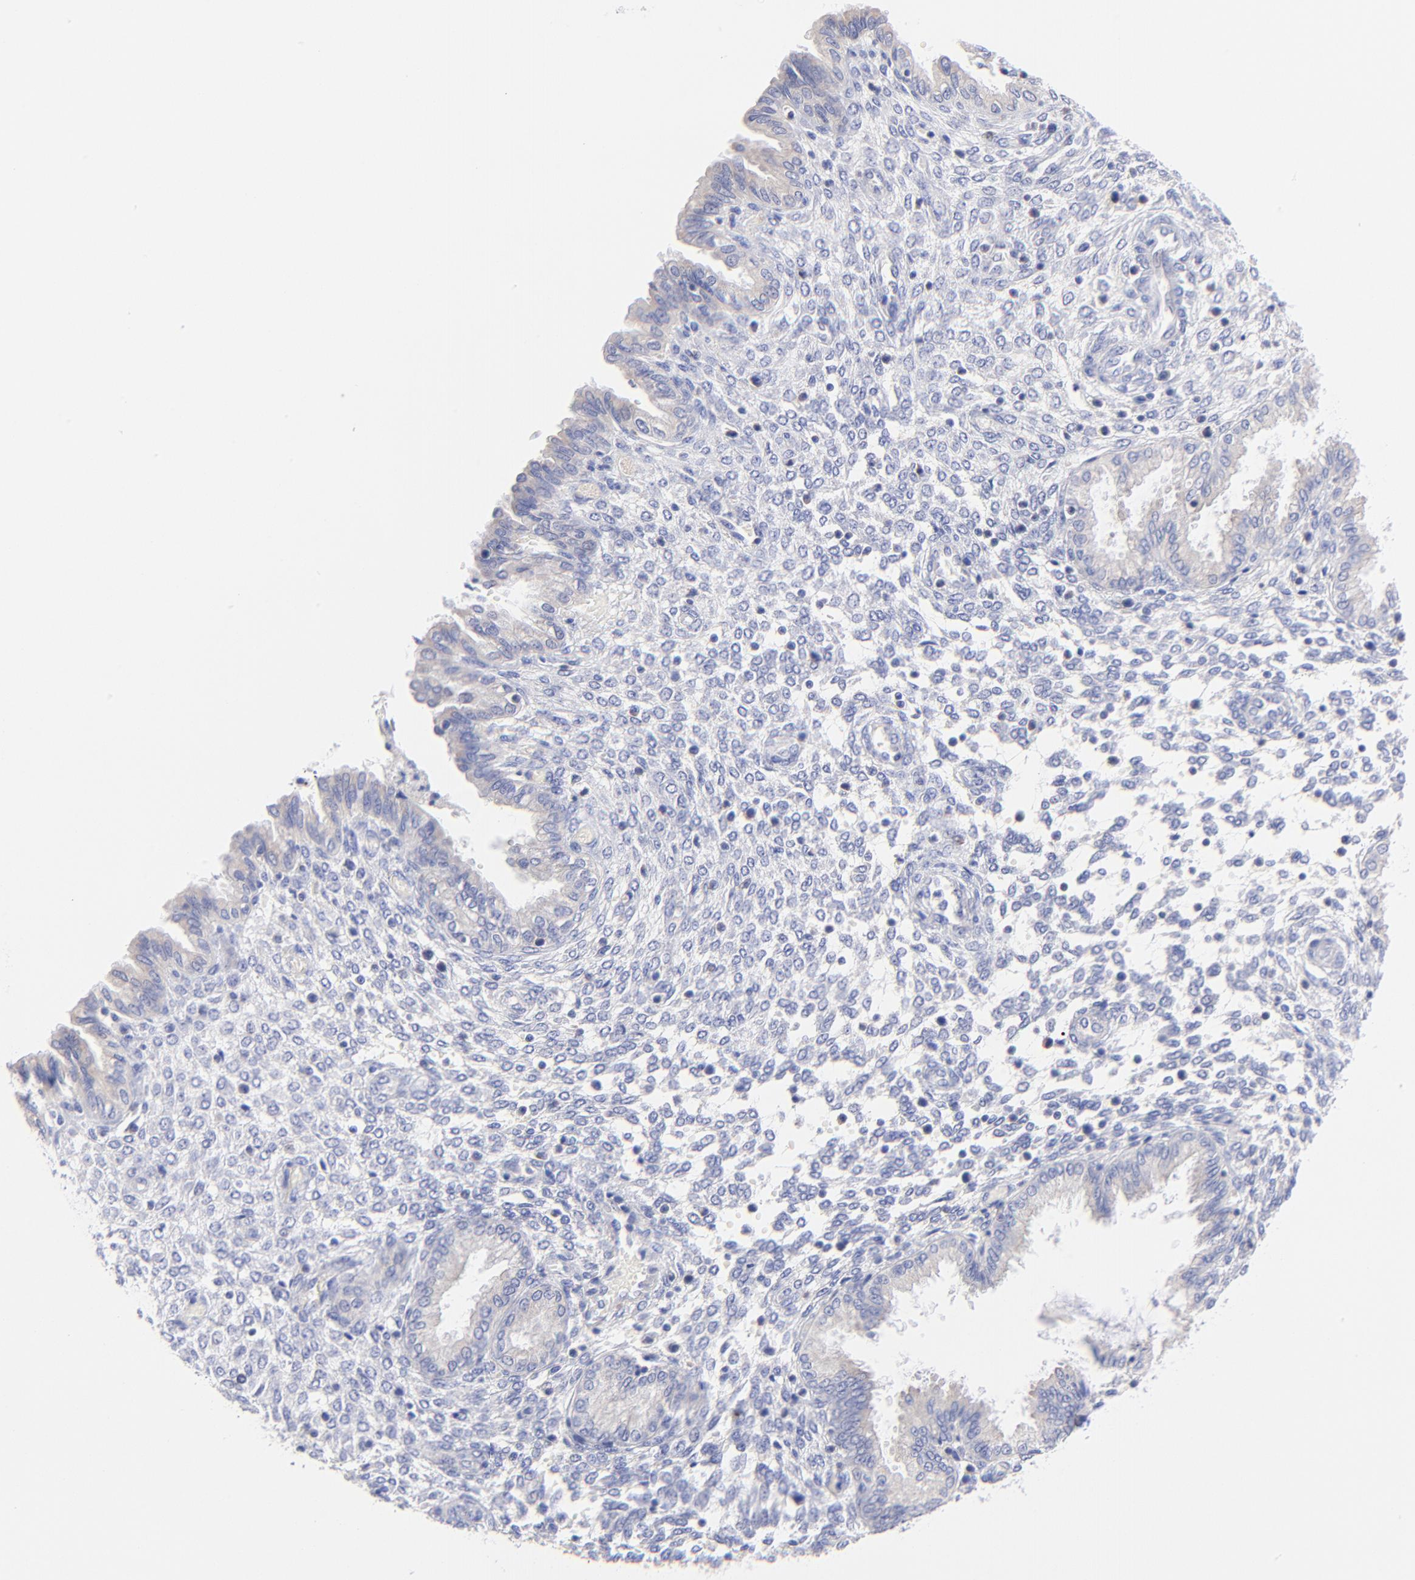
{"staining": {"intensity": "negative", "quantity": "none", "location": "none"}, "tissue": "endometrium", "cell_type": "Cells in endometrial stroma", "image_type": "normal", "snomed": [{"axis": "morphology", "description": "Normal tissue, NOS"}, {"axis": "topography", "description": "Endometrium"}], "caption": "IHC of unremarkable endometrium demonstrates no positivity in cells in endometrial stroma.", "gene": "EBP", "patient": {"sex": "female", "age": 33}}